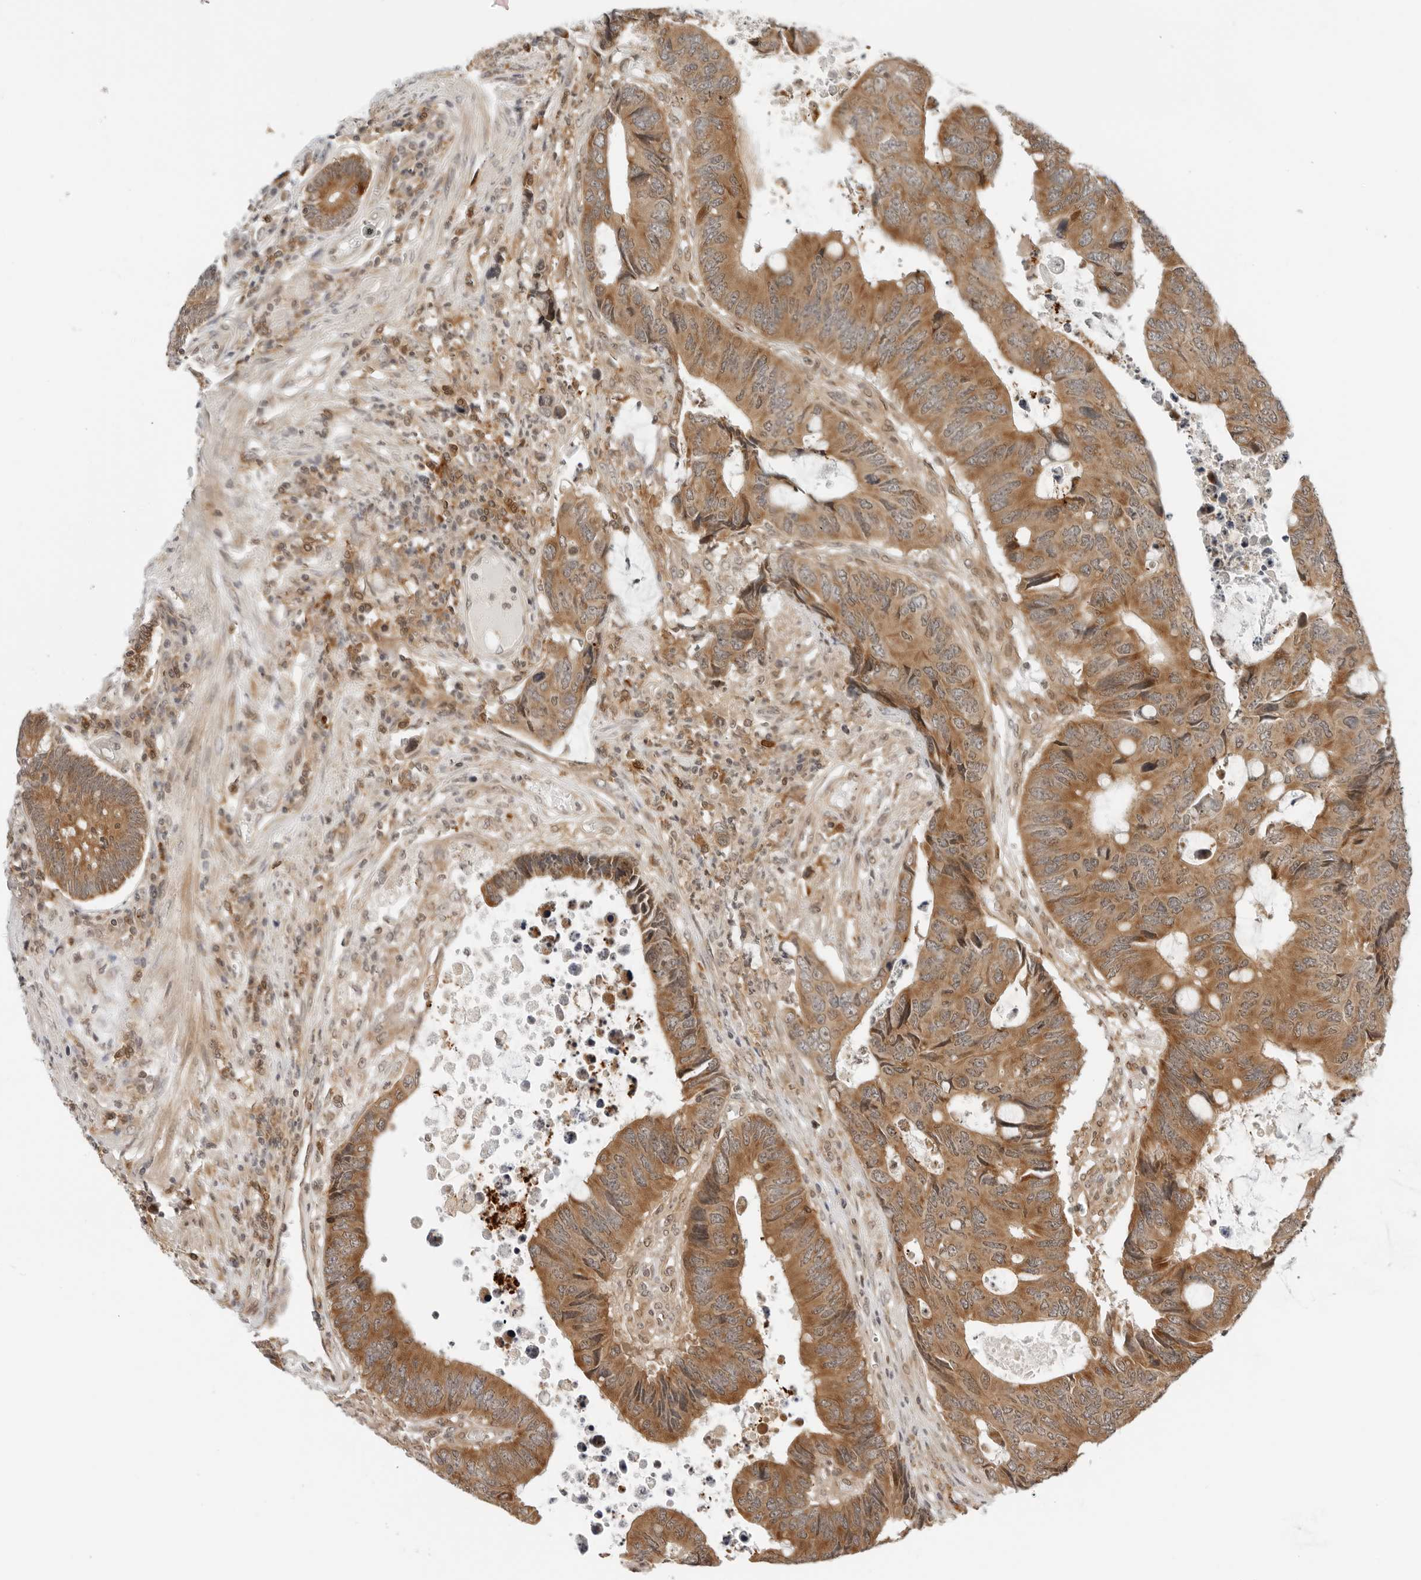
{"staining": {"intensity": "moderate", "quantity": ">75%", "location": "cytoplasmic/membranous"}, "tissue": "colorectal cancer", "cell_type": "Tumor cells", "image_type": "cancer", "snomed": [{"axis": "morphology", "description": "Adenocarcinoma, NOS"}, {"axis": "topography", "description": "Rectum"}], "caption": "Approximately >75% of tumor cells in colorectal cancer (adenocarcinoma) show moderate cytoplasmic/membranous protein staining as visualized by brown immunohistochemical staining.", "gene": "RC3H1", "patient": {"sex": "male", "age": 84}}